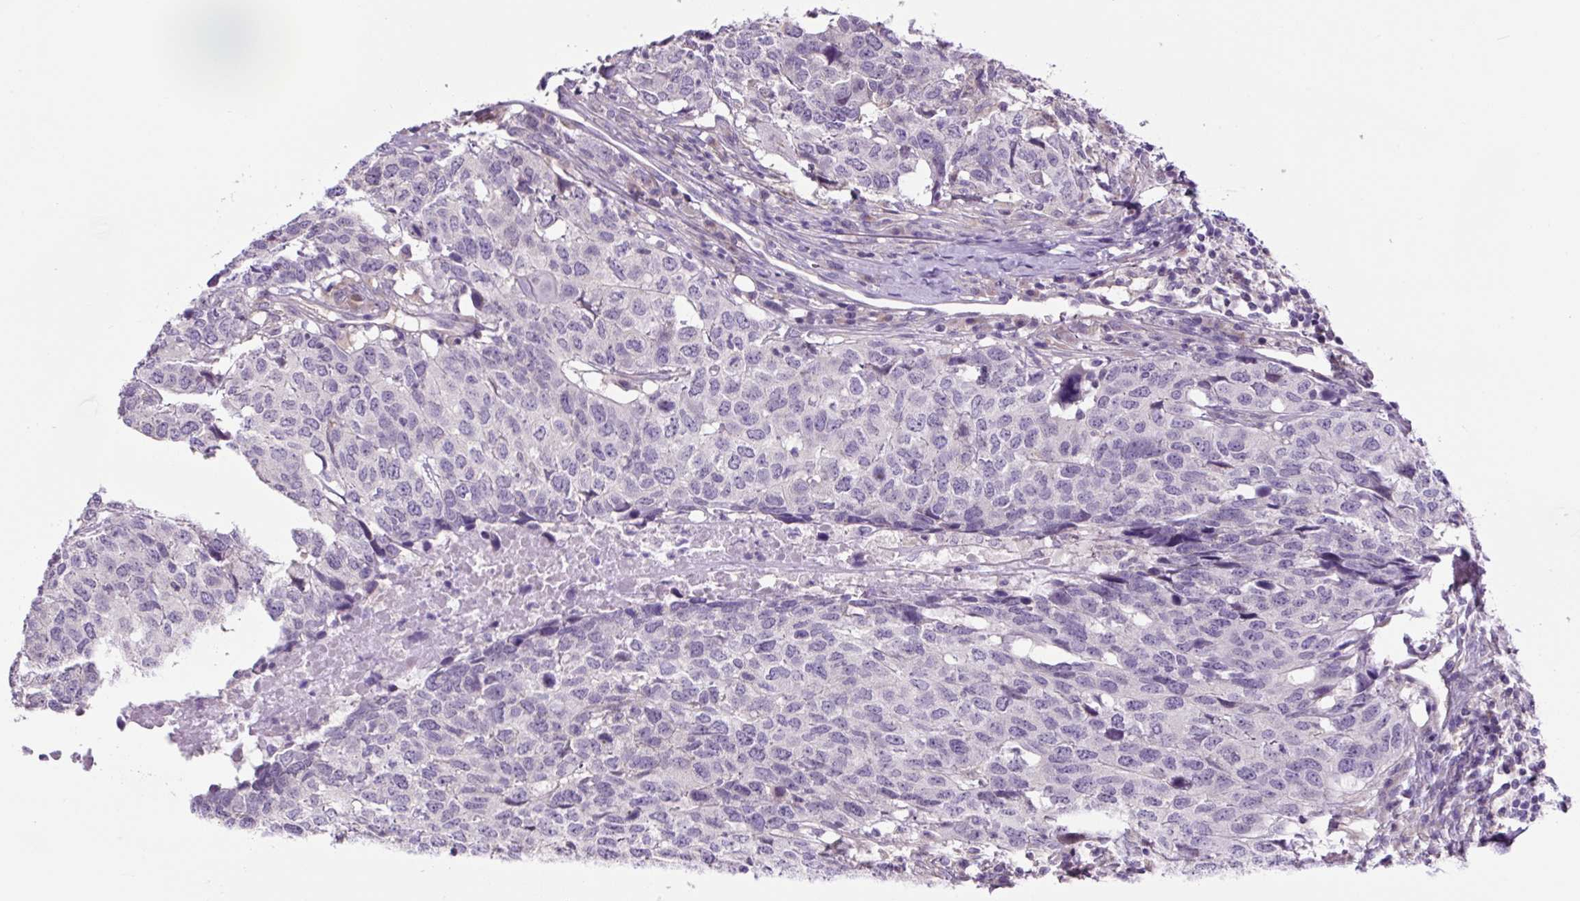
{"staining": {"intensity": "negative", "quantity": "none", "location": "none"}, "tissue": "head and neck cancer", "cell_type": "Tumor cells", "image_type": "cancer", "snomed": [{"axis": "morphology", "description": "Normal tissue, NOS"}, {"axis": "morphology", "description": "Squamous cell carcinoma, NOS"}, {"axis": "topography", "description": "Skeletal muscle"}, {"axis": "topography", "description": "Vascular tissue"}, {"axis": "topography", "description": "Peripheral nerve tissue"}, {"axis": "topography", "description": "Head-Neck"}], "caption": "A histopathology image of head and neck squamous cell carcinoma stained for a protein shows no brown staining in tumor cells.", "gene": "GORASP1", "patient": {"sex": "male", "age": 66}}